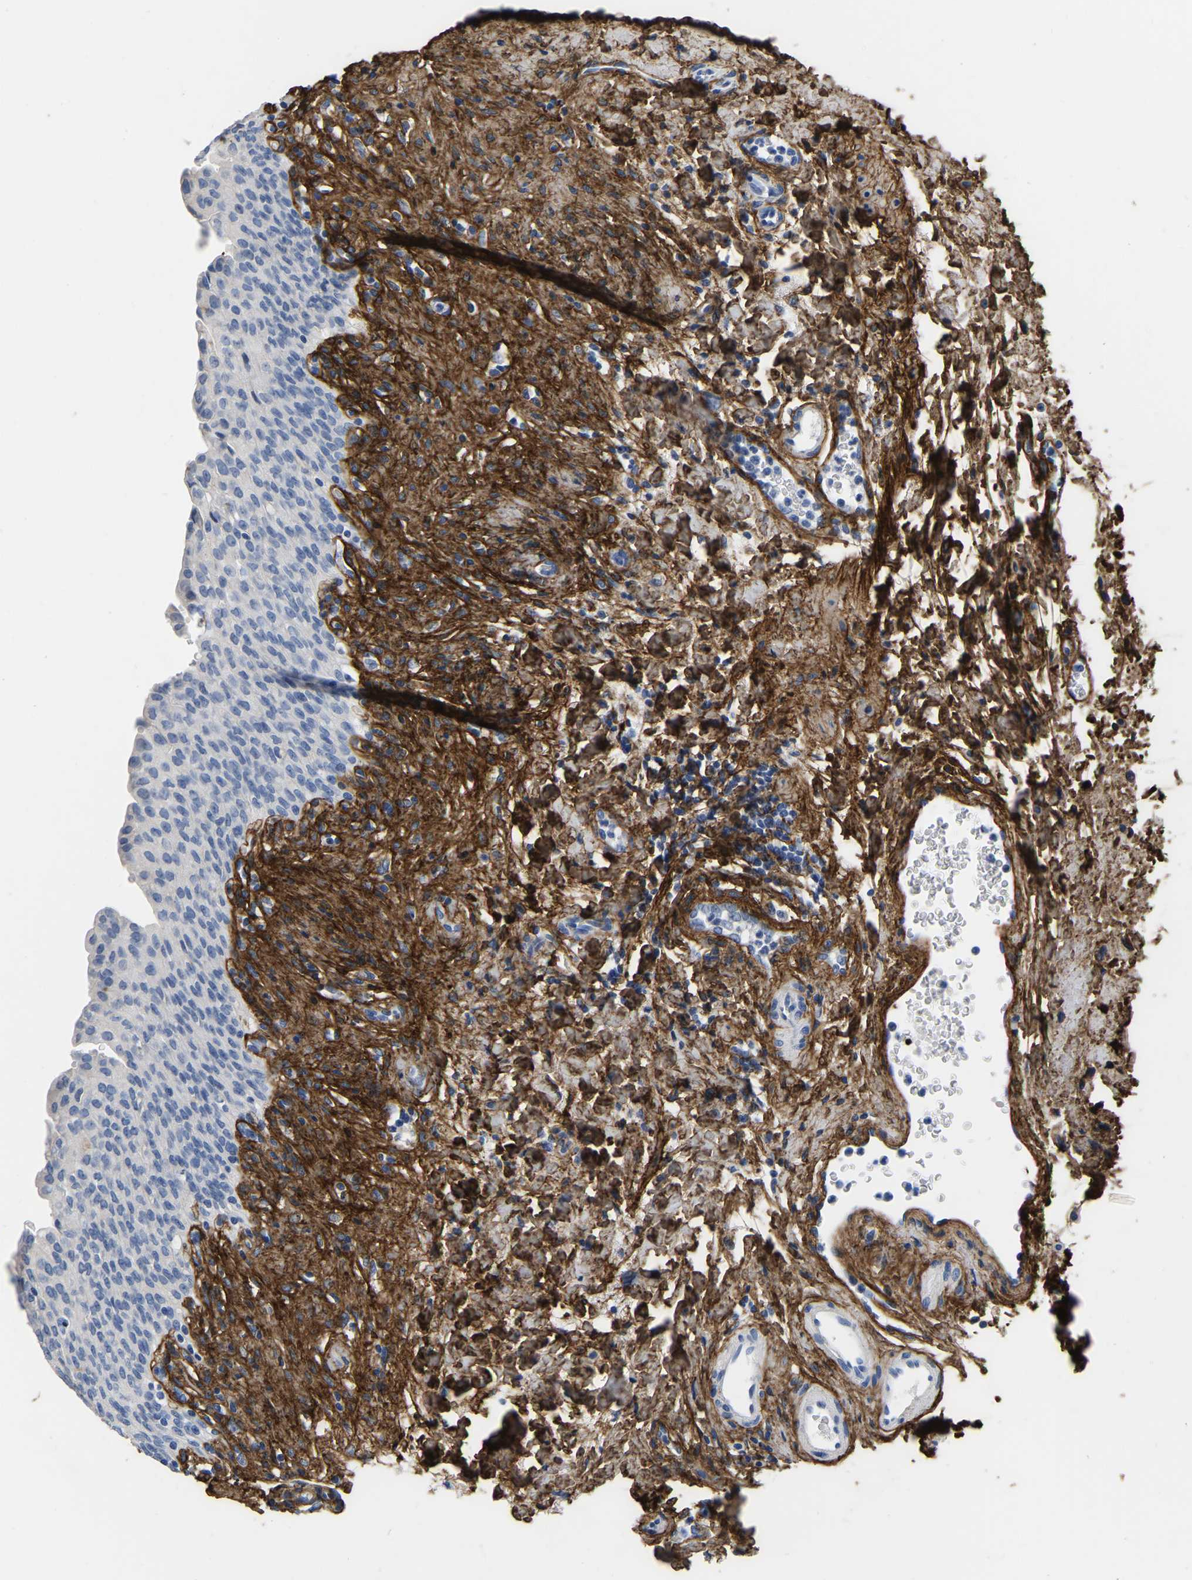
{"staining": {"intensity": "negative", "quantity": "none", "location": "none"}, "tissue": "urinary bladder", "cell_type": "Urothelial cells", "image_type": "normal", "snomed": [{"axis": "morphology", "description": "Urothelial carcinoma, High grade"}, {"axis": "topography", "description": "Urinary bladder"}], "caption": "Urinary bladder was stained to show a protein in brown. There is no significant expression in urothelial cells. (DAB immunohistochemistry (IHC), high magnification).", "gene": "COL6A1", "patient": {"sex": "male", "age": 46}}